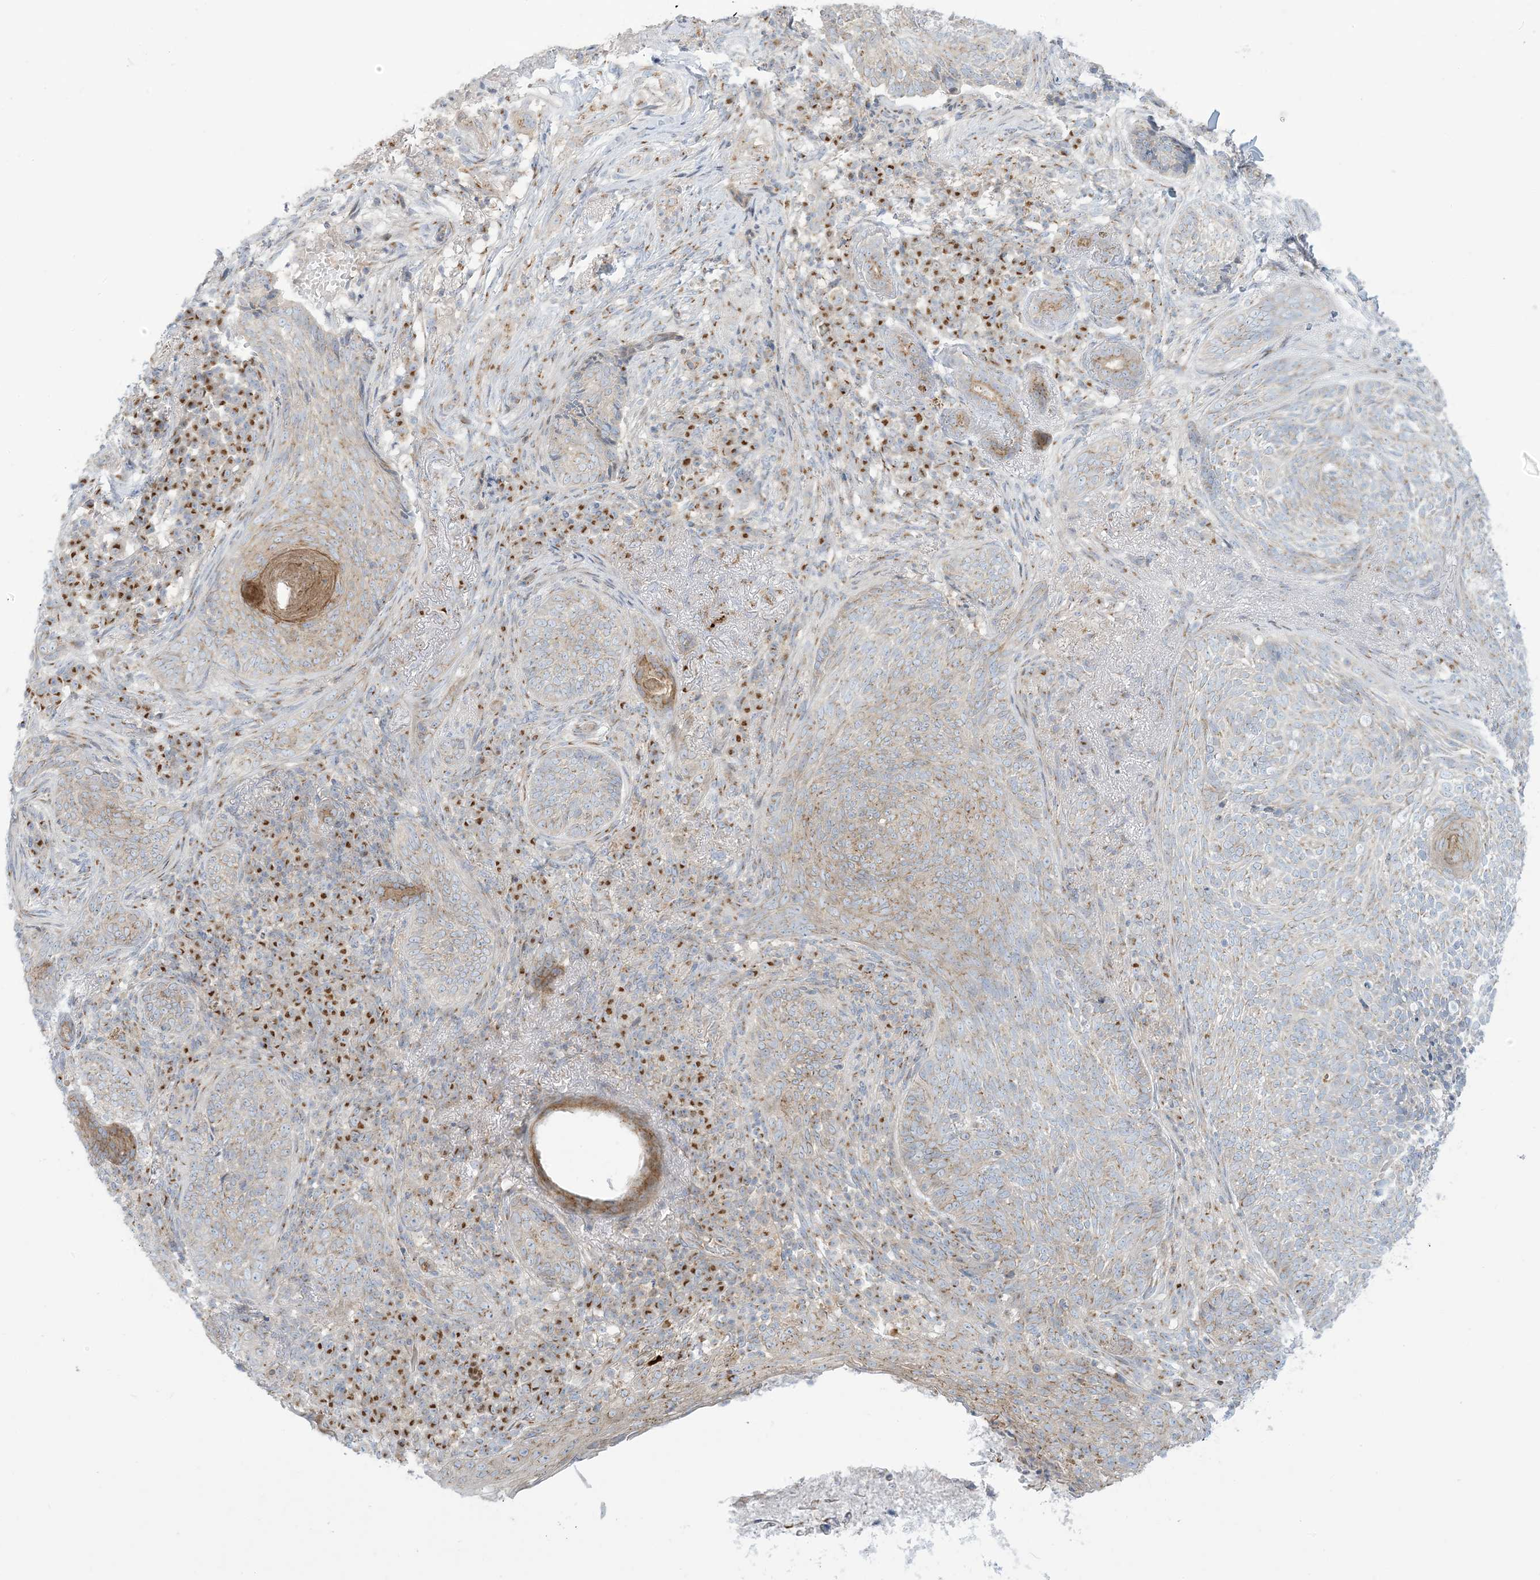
{"staining": {"intensity": "weak", "quantity": "25%-75%", "location": "cytoplasmic/membranous"}, "tissue": "skin cancer", "cell_type": "Tumor cells", "image_type": "cancer", "snomed": [{"axis": "morphology", "description": "Basal cell carcinoma"}, {"axis": "topography", "description": "Skin"}], "caption": "Basal cell carcinoma (skin) was stained to show a protein in brown. There is low levels of weak cytoplasmic/membranous expression in about 25%-75% of tumor cells.", "gene": "AFTPH", "patient": {"sex": "male", "age": 85}}